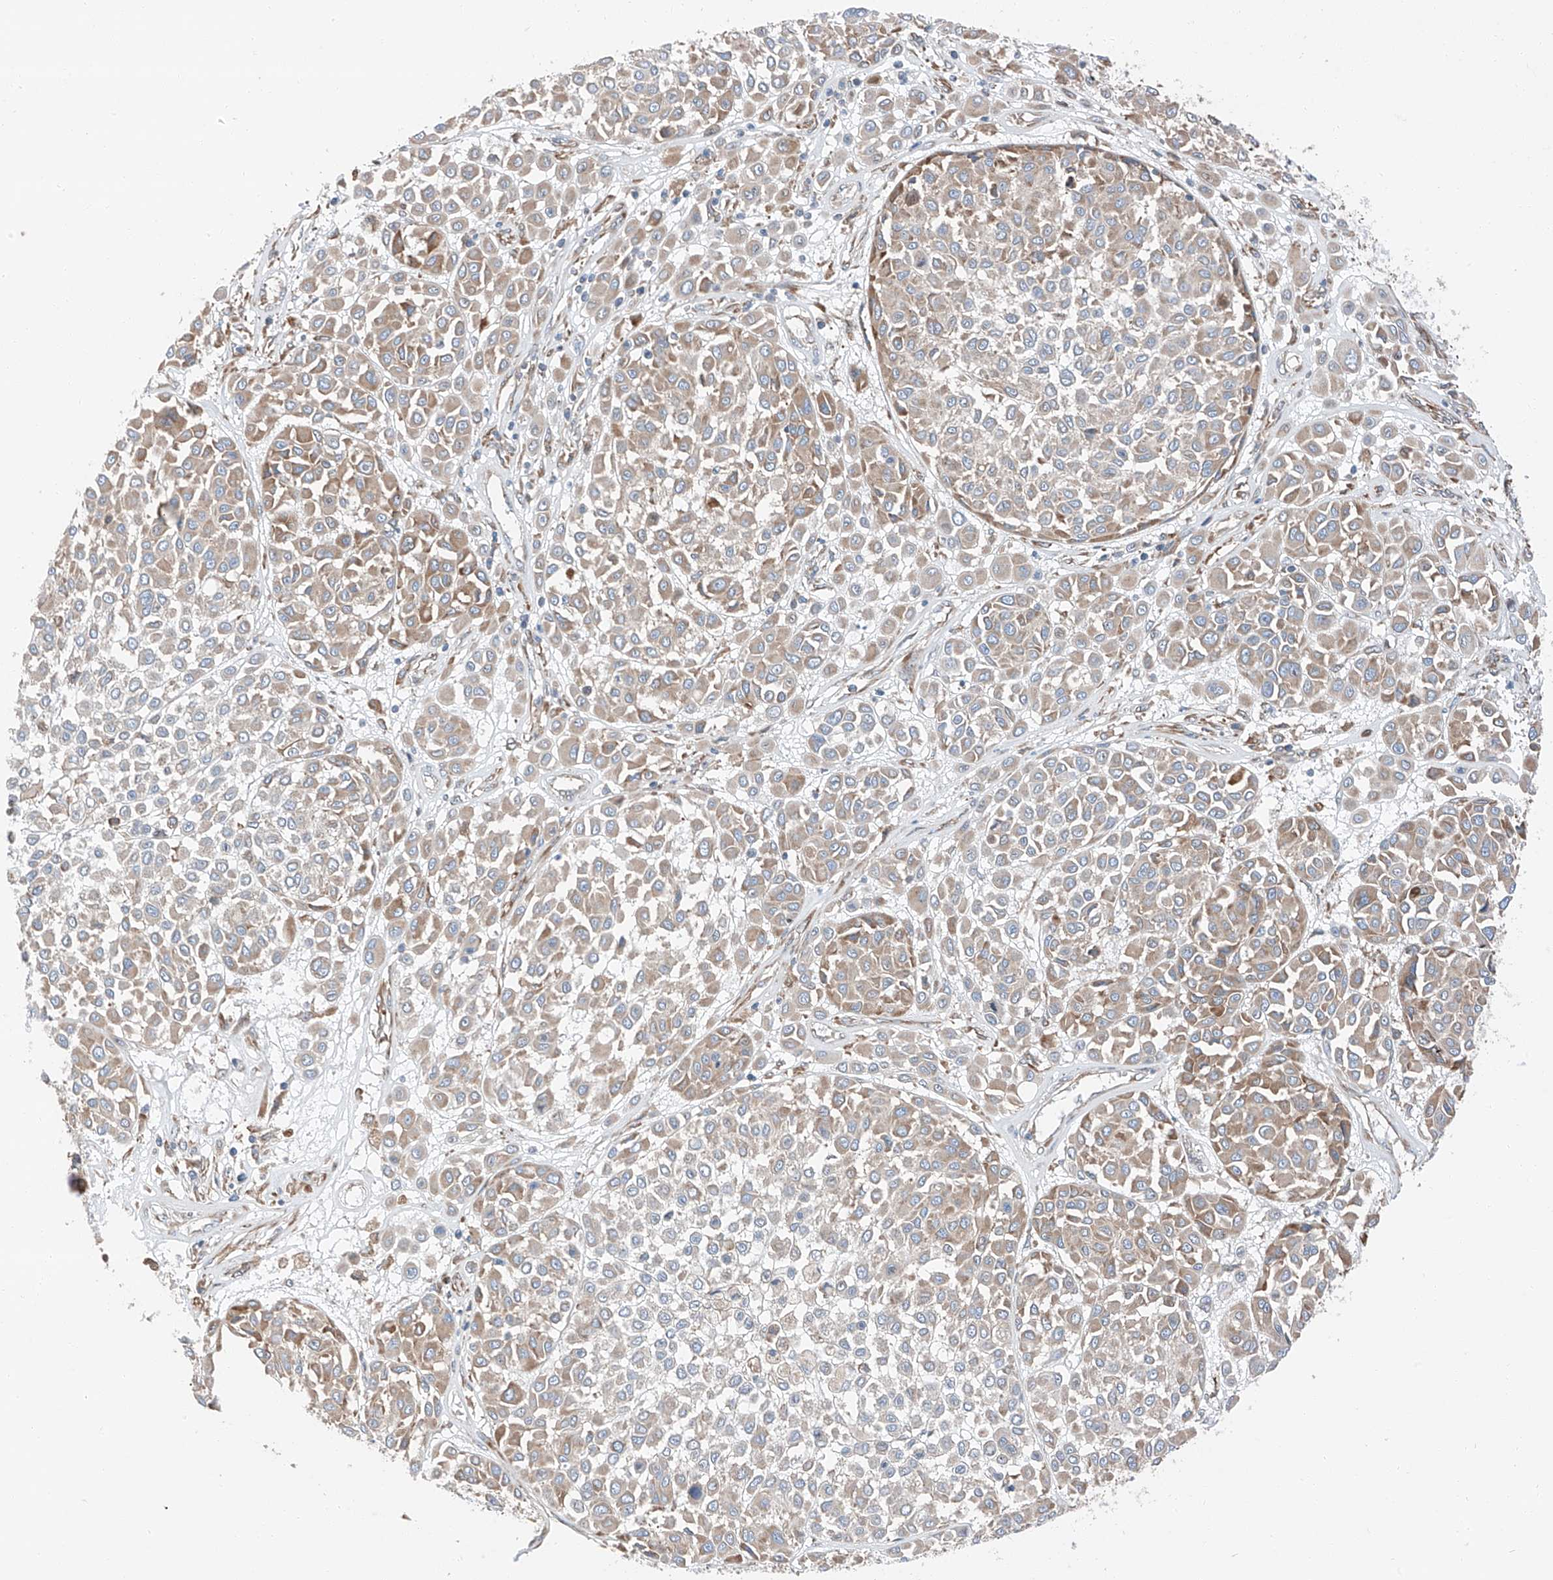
{"staining": {"intensity": "weak", "quantity": "<25%", "location": "cytoplasmic/membranous"}, "tissue": "melanoma", "cell_type": "Tumor cells", "image_type": "cancer", "snomed": [{"axis": "morphology", "description": "Malignant melanoma, Metastatic site"}, {"axis": "topography", "description": "Soft tissue"}], "caption": "Immunohistochemistry (IHC) of human malignant melanoma (metastatic site) demonstrates no positivity in tumor cells.", "gene": "ZC3H15", "patient": {"sex": "male", "age": 41}}